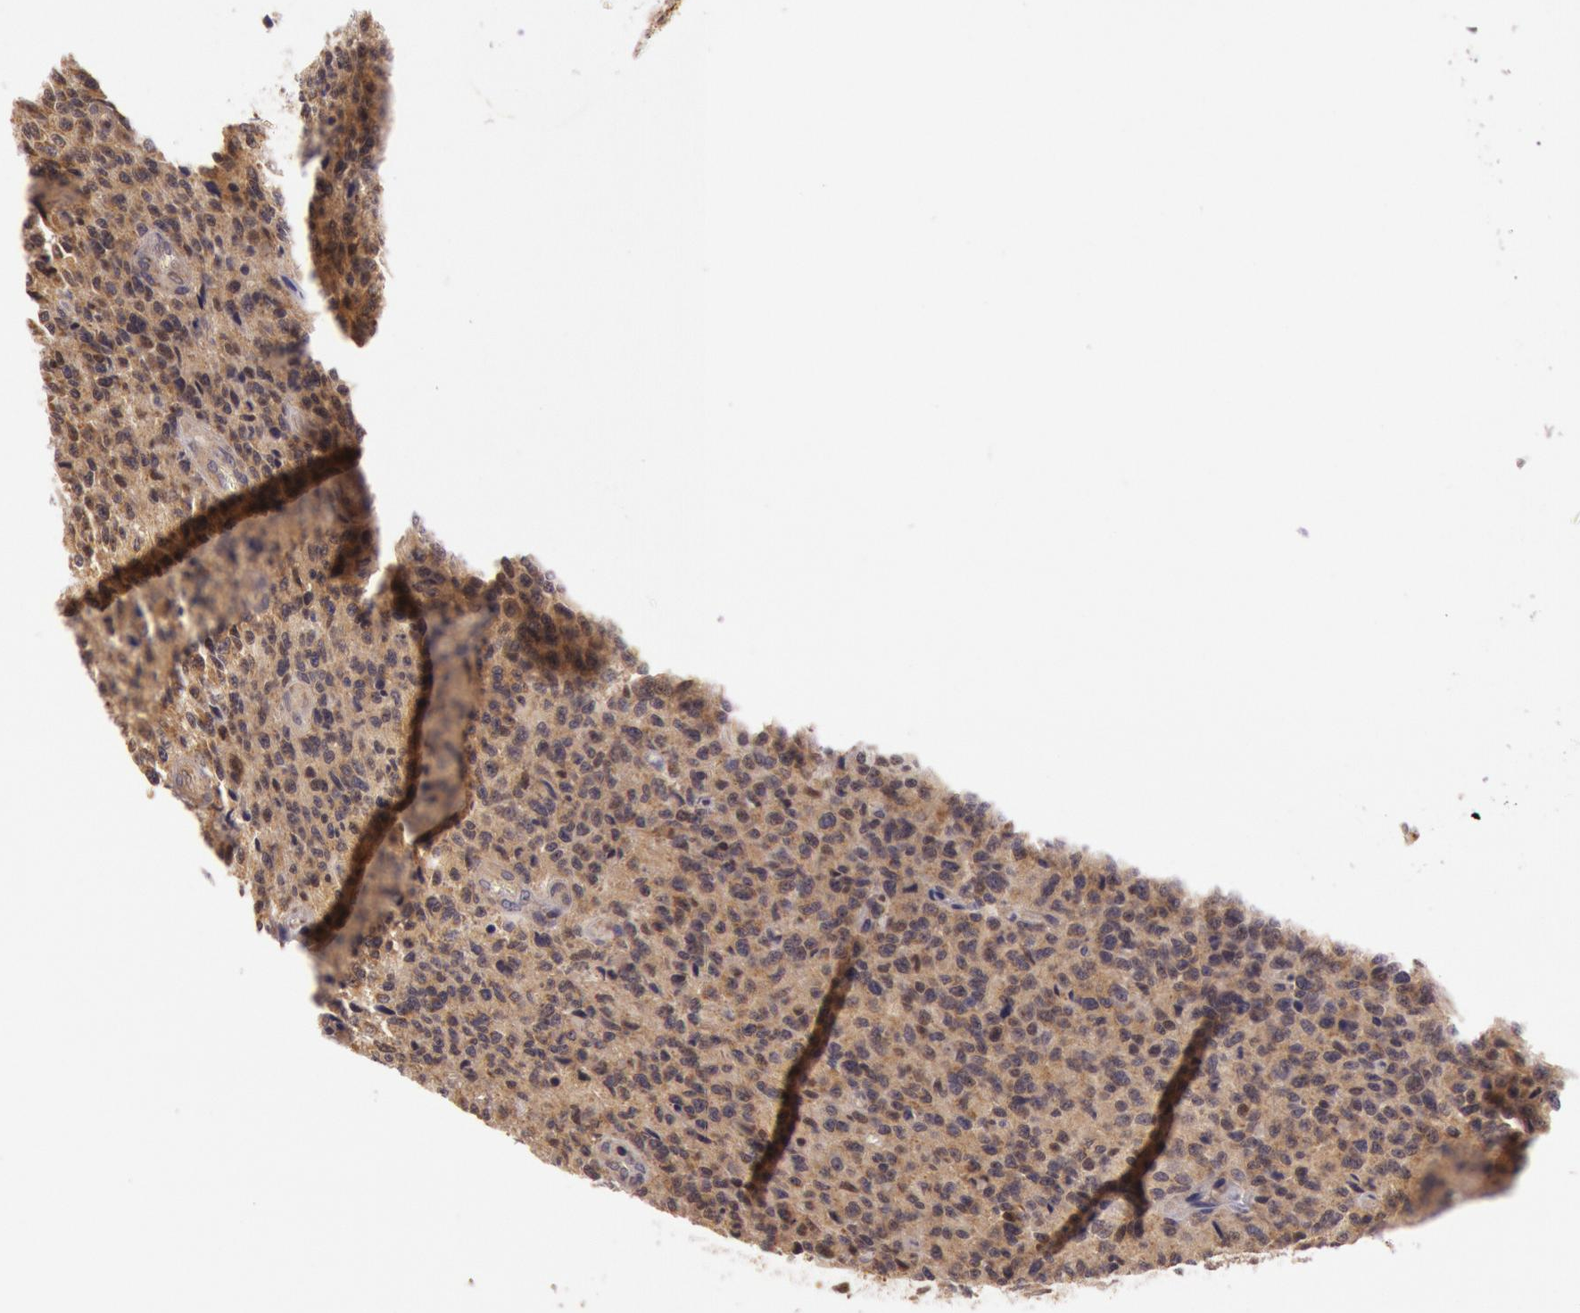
{"staining": {"intensity": "moderate", "quantity": ">75%", "location": "cytoplasmic/membranous,nuclear"}, "tissue": "glioma", "cell_type": "Tumor cells", "image_type": "cancer", "snomed": [{"axis": "morphology", "description": "Glioma, malignant, High grade"}, {"axis": "topography", "description": "Brain"}], "caption": "Brown immunohistochemical staining in human high-grade glioma (malignant) reveals moderate cytoplasmic/membranous and nuclear positivity in about >75% of tumor cells.", "gene": "CDK16", "patient": {"sex": "male", "age": 36}}